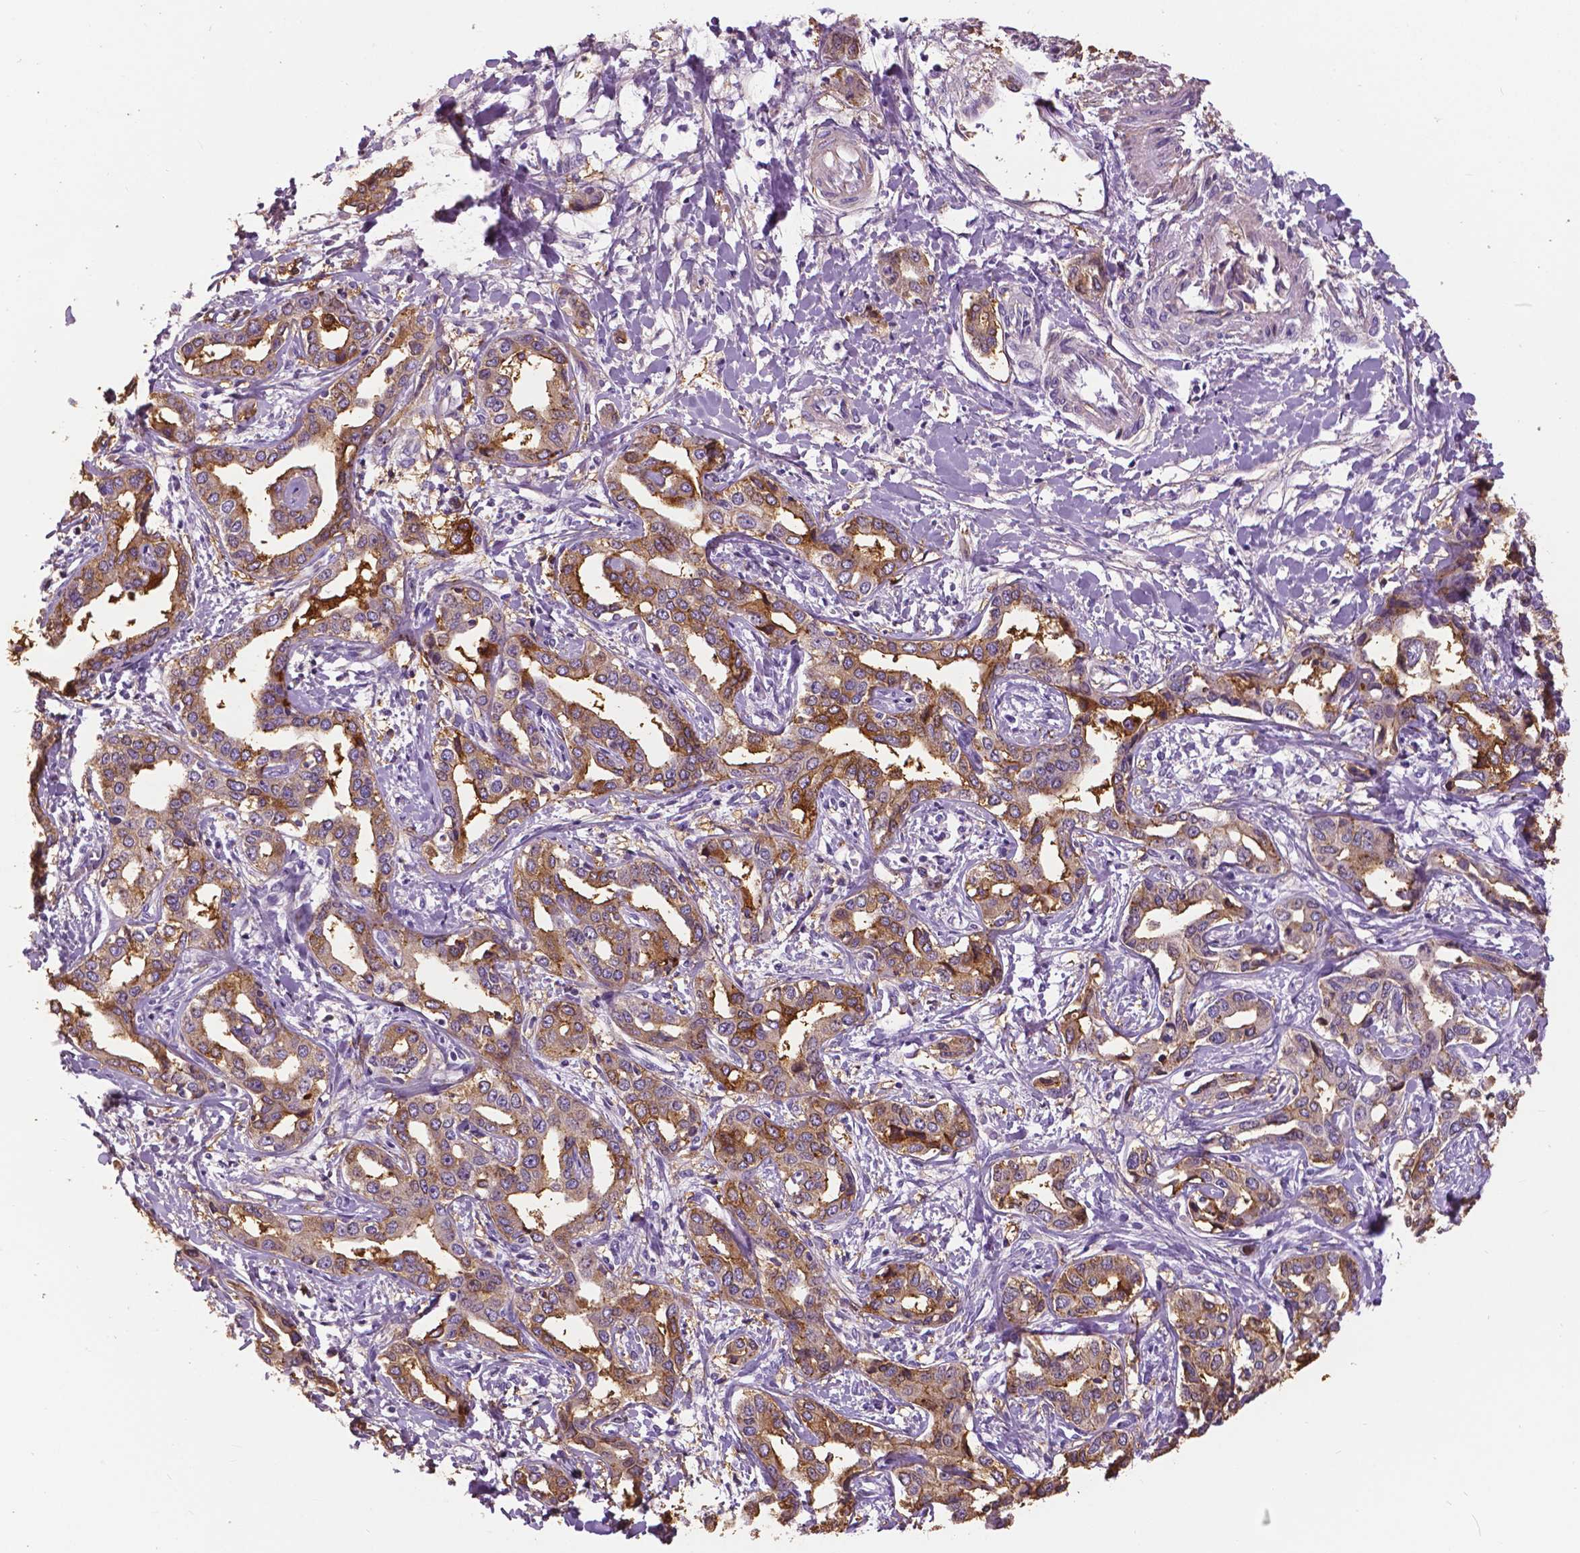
{"staining": {"intensity": "moderate", "quantity": "25%-75%", "location": "cytoplasmic/membranous"}, "tissue": "liver cancer", "cell_type": "Tumor cells", "image_type": "cancer", "snomed": [{"axis": "morphology", "description": "Cholangiocarcinoma"}, {"axis": "topography", "description": "Liver"}], "caption": "Liver cancer (cholangiocarcinoma) was stained to show a protein in brown. There is medium levels of moderate cytoplasmic/membranous staining in approximately 25%-75% of tumor cells.", "gene": "ANXA13", "patient": {"sex": "male", "age": 59}}